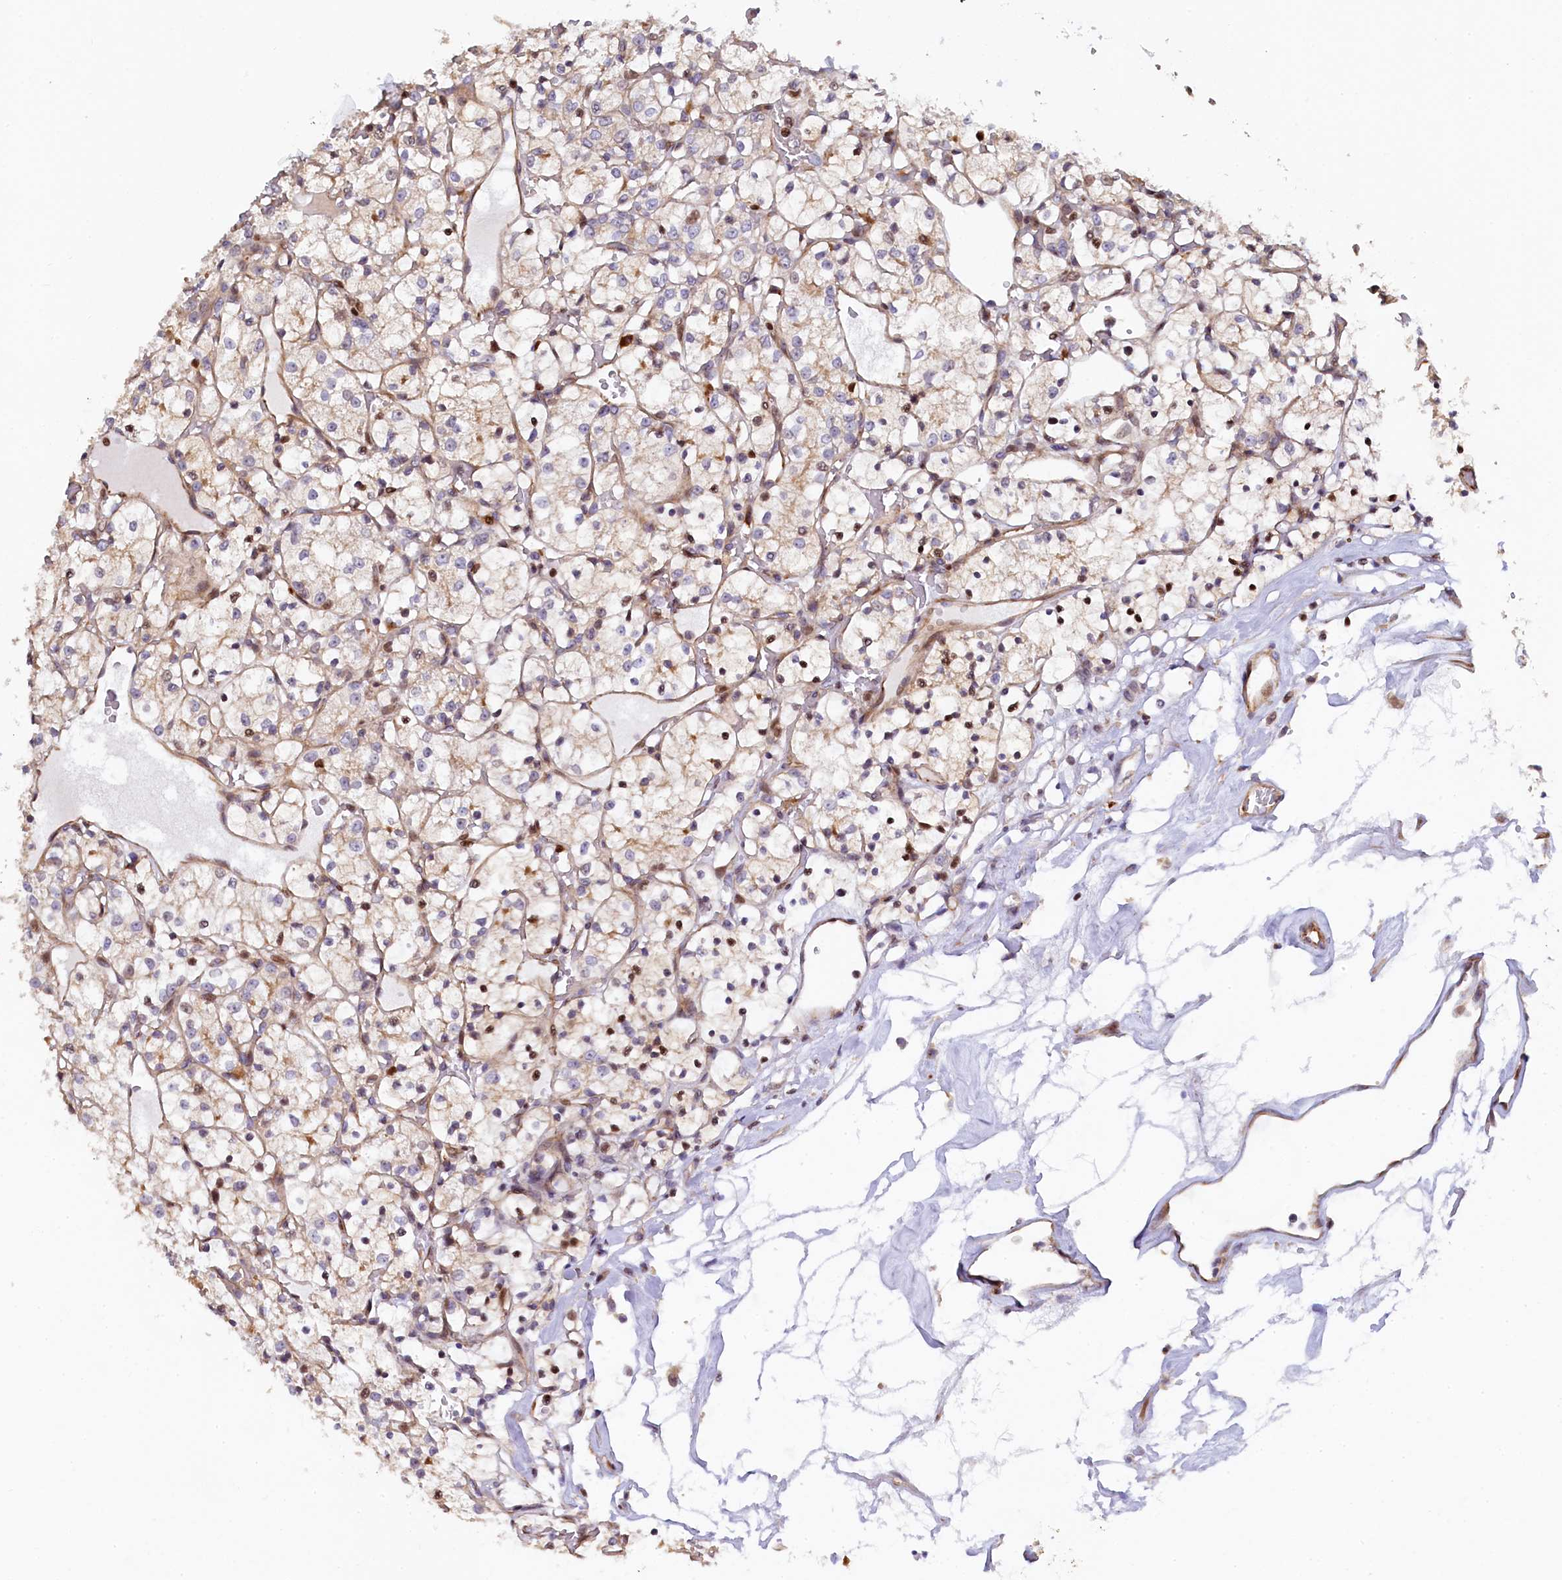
{"staining": {"intensity": "negative", "quantity": "none", "location": "none"}, "tissue": "renal cancer", "cell_type": "Tumor cells", "image_type": "cancer", "snomed": [{"axis": "morphology", "description": "Adenocarcinoma, NOS"}, {"axis": "topography", "description": "Kidney"}], "caption": "High power microscopy histopathology image of an immunohistochemistry (IHC) histopathology image of renal cancer (adenocarcinoma), revealing no significant expression in tumor cells.", "gene": "TGDS", "patient": {"sex": "female", "age": 69}}